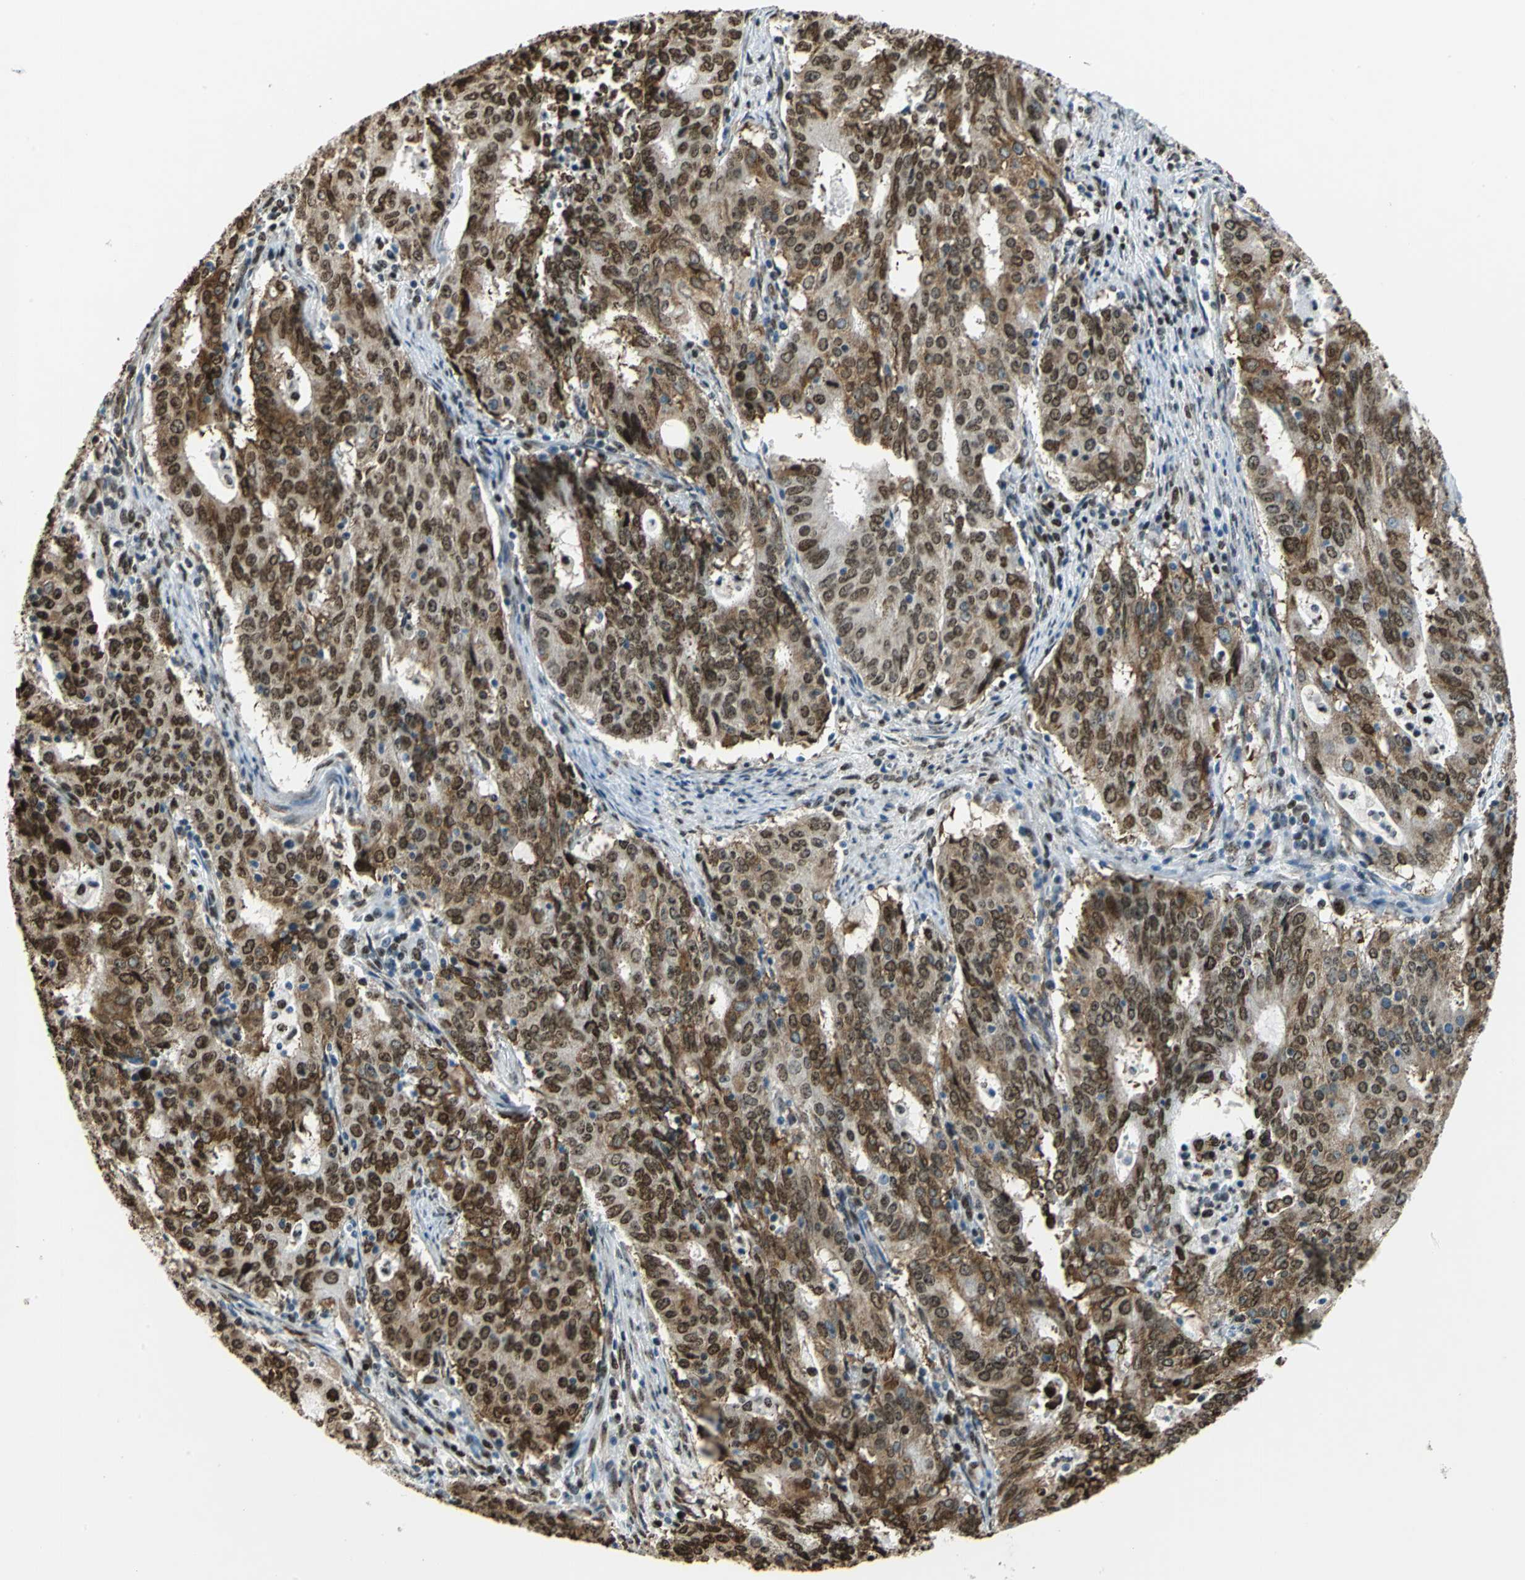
{"staining": {"intensity": "strong", "quantity": ">75%", "location": "cytoplasmic/membranous,nuclear"}, "tissue": "cervical cancer", "cell_type": "Tumor cells", "image_type": "cancer", "snomed": [{"axis": "morphology", "description": "Adenocarcinoma, NOS"}, {"axis": "topography", "description": "Cervix"}], "caption": "Cervical cancer stained with DAB immunohistochemistry (IHC) demonstrates high levels of strong cytoplasmic/membranous and nuclear positivity in about >75% of tumor cells. The staining was performed using DAB (3,3'-diaminobenzidine), with brown indicating positive protein expression. Nuclei are stained blue with hematoxylin.", "gene": "APEX1", "patient": {"sex": "female", "age": 44}}